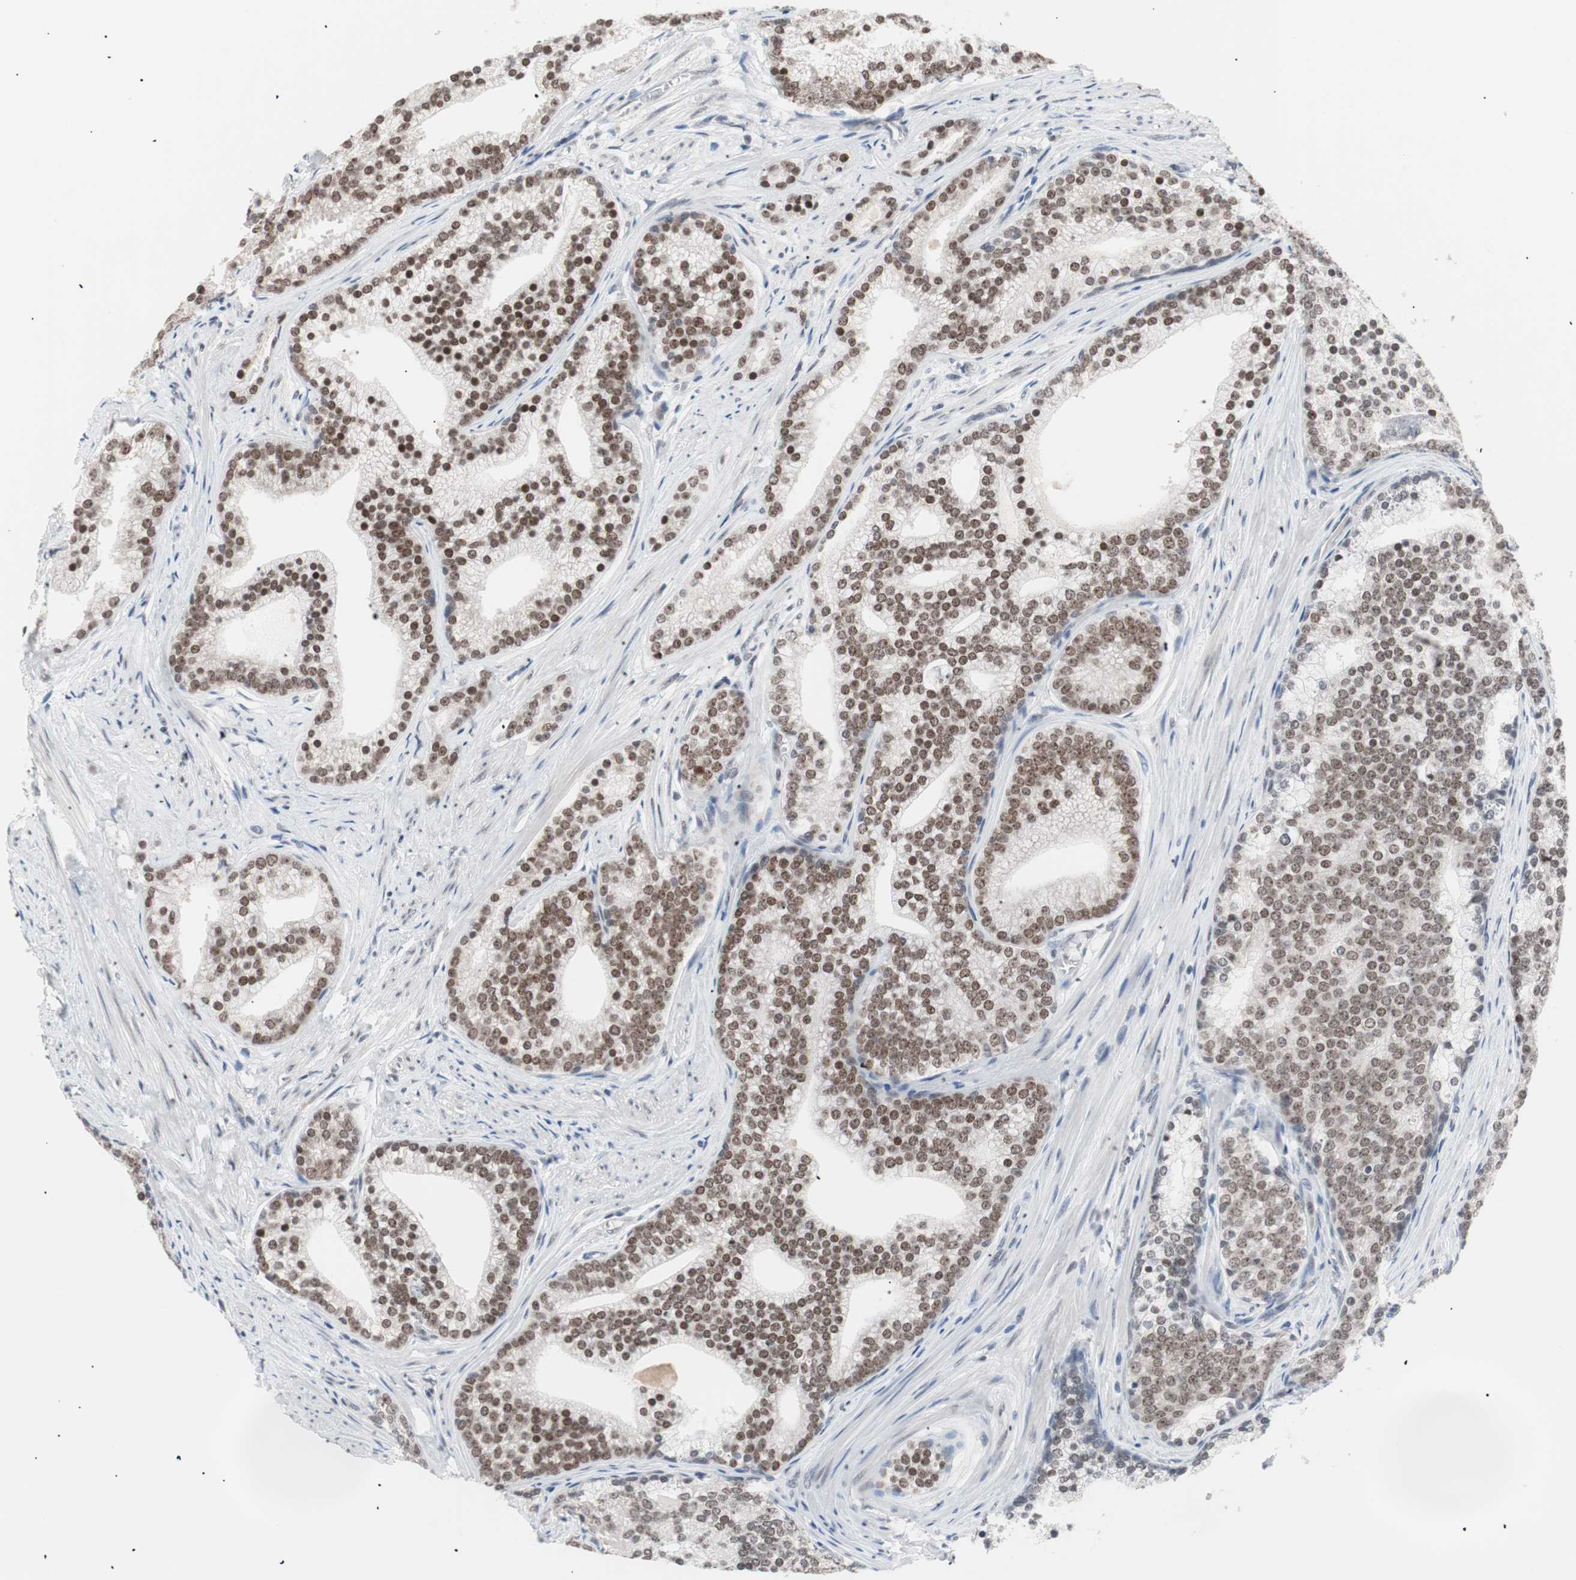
{"staining": {"intensity": "moderate", "quantity": ">75%", "location": "nuclear"}, "tissue": "prostate cancer", "cell_type": "Tumor cells", "image_type": "cancer", "snomed": [{"axis": "morphology", "description": "Adenocarcinoma, Low grade"}, {"axis": "topography", "description": "Prostate"}], "caption": "IHC photomicrograph of prostate cancer stained for a protein (brown), which exhibits medium levels of moderate nuclear positivity in approximately >75% of tumor cells.", "gene": "LIG3", "patient": {"sex": "male", "age": 71}}